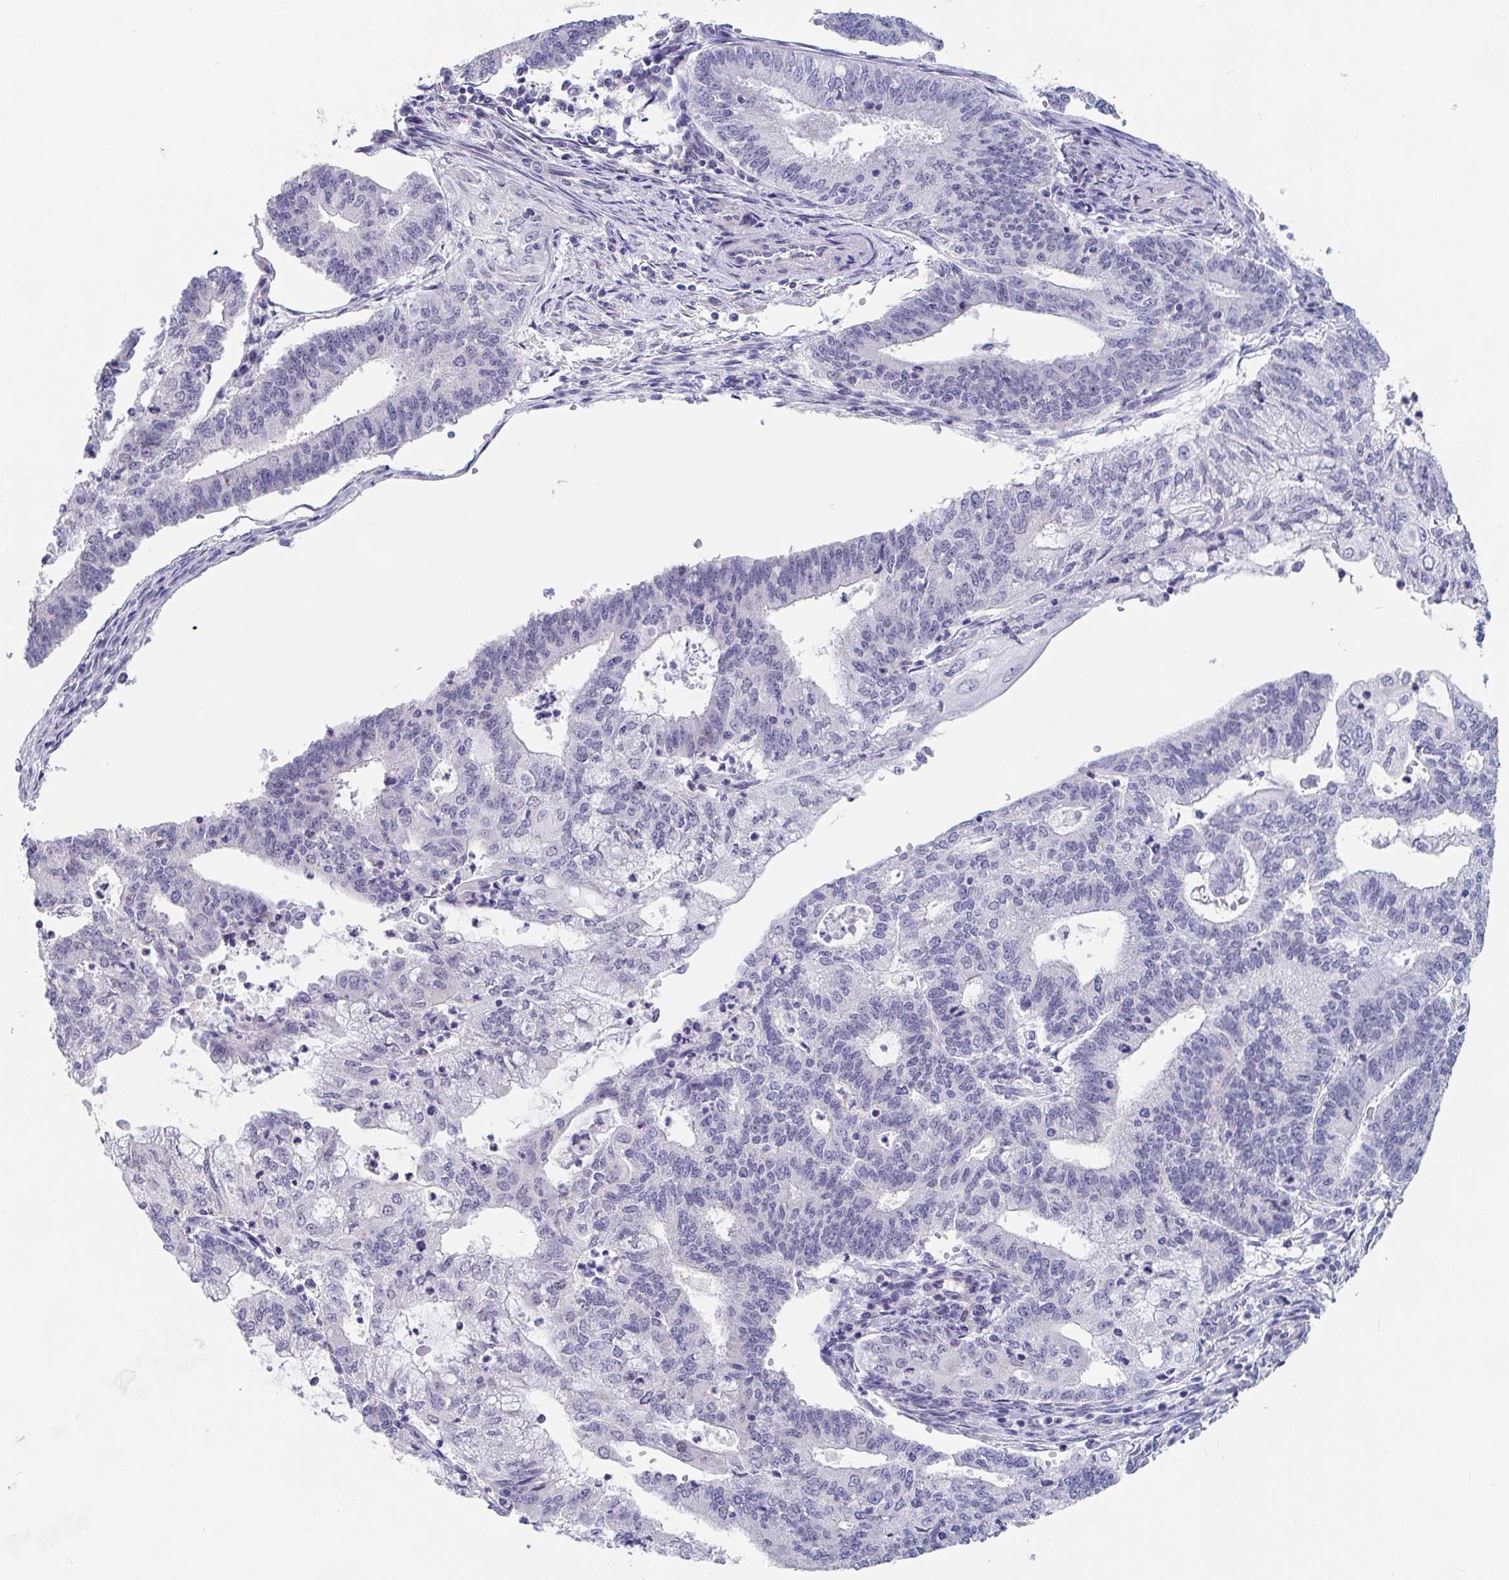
{"staining": {"intensity": "negative", "quantity": "none", "location": "none"}, "tissue": "endometrial cancer", "cell_type": "Tumor cells", "image_type": "cancer", "snomed": [{"axis": "morphology", "description": "Adenocarcinoma, NOS"}, {"axis": "topography", "description": "Endometrium"}], "caption": "This is an immunohistochemistry (IHC) micrograph of human adenocarcinoma (endometrial). There is no positivity in tumor cells.", "gene": "FAM156B", "patient": {"sex": "female", "age": 61}}